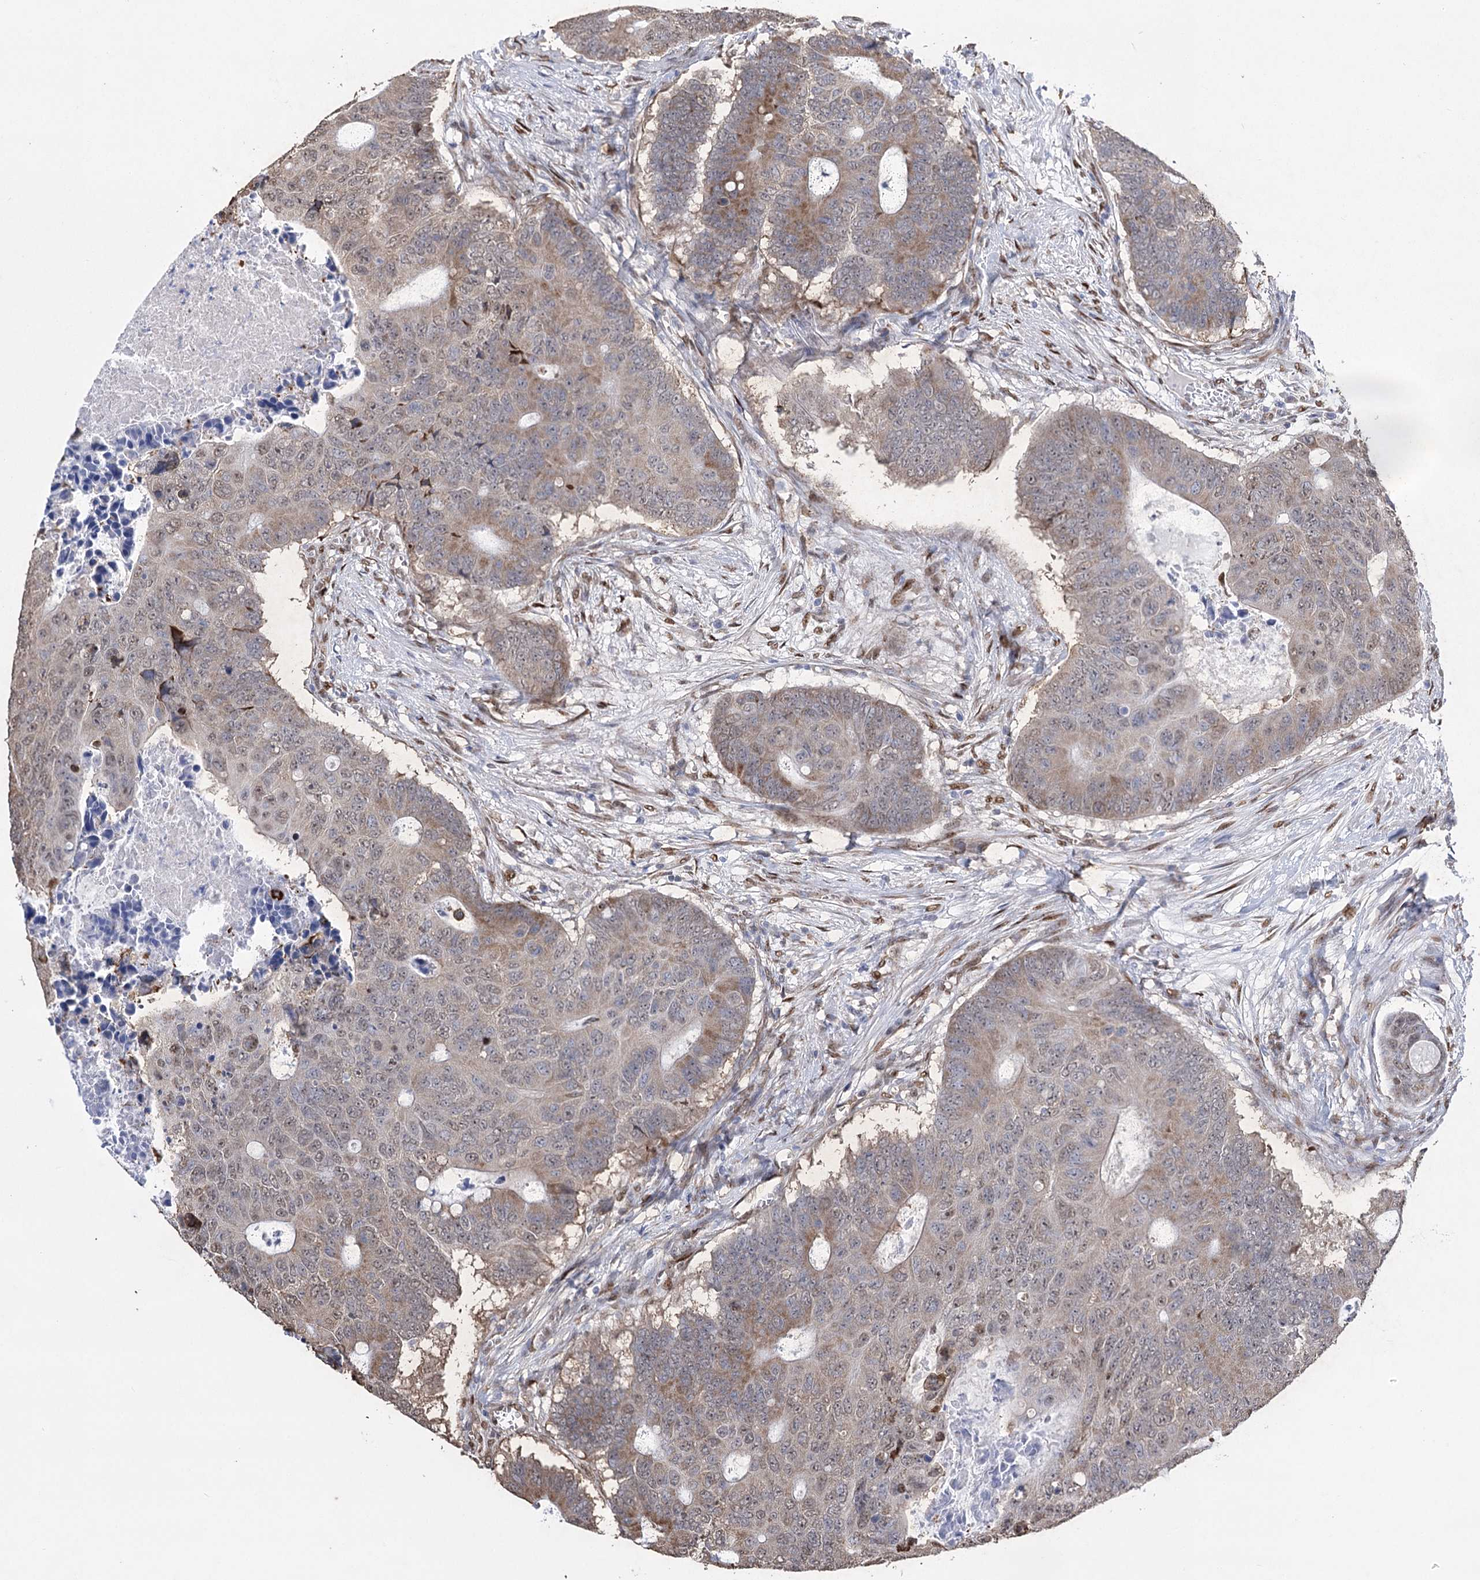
{"staining": {"intensity": "moderate", "quantity": ">75%", "location": "cytoplasmic/membranous,nuclear"}, "tissue": "colorectal cancer", "cell_type": "Tumor cells", "image_type": "cancer", "snomed": [{"axis": "morphology", "description": "Adenocarcinoma, NOS"}, {"axis": "topography", "description": "Colon"}], "caption": "Immunohistochemical staining of colorectal adenocarcinoma shows moderate cytoplasmic/membranous and nuclear protein positivity in about >75% of tumor cells.", "gene": "NFU1", "patient": {"sex": "male", "age": 87}}